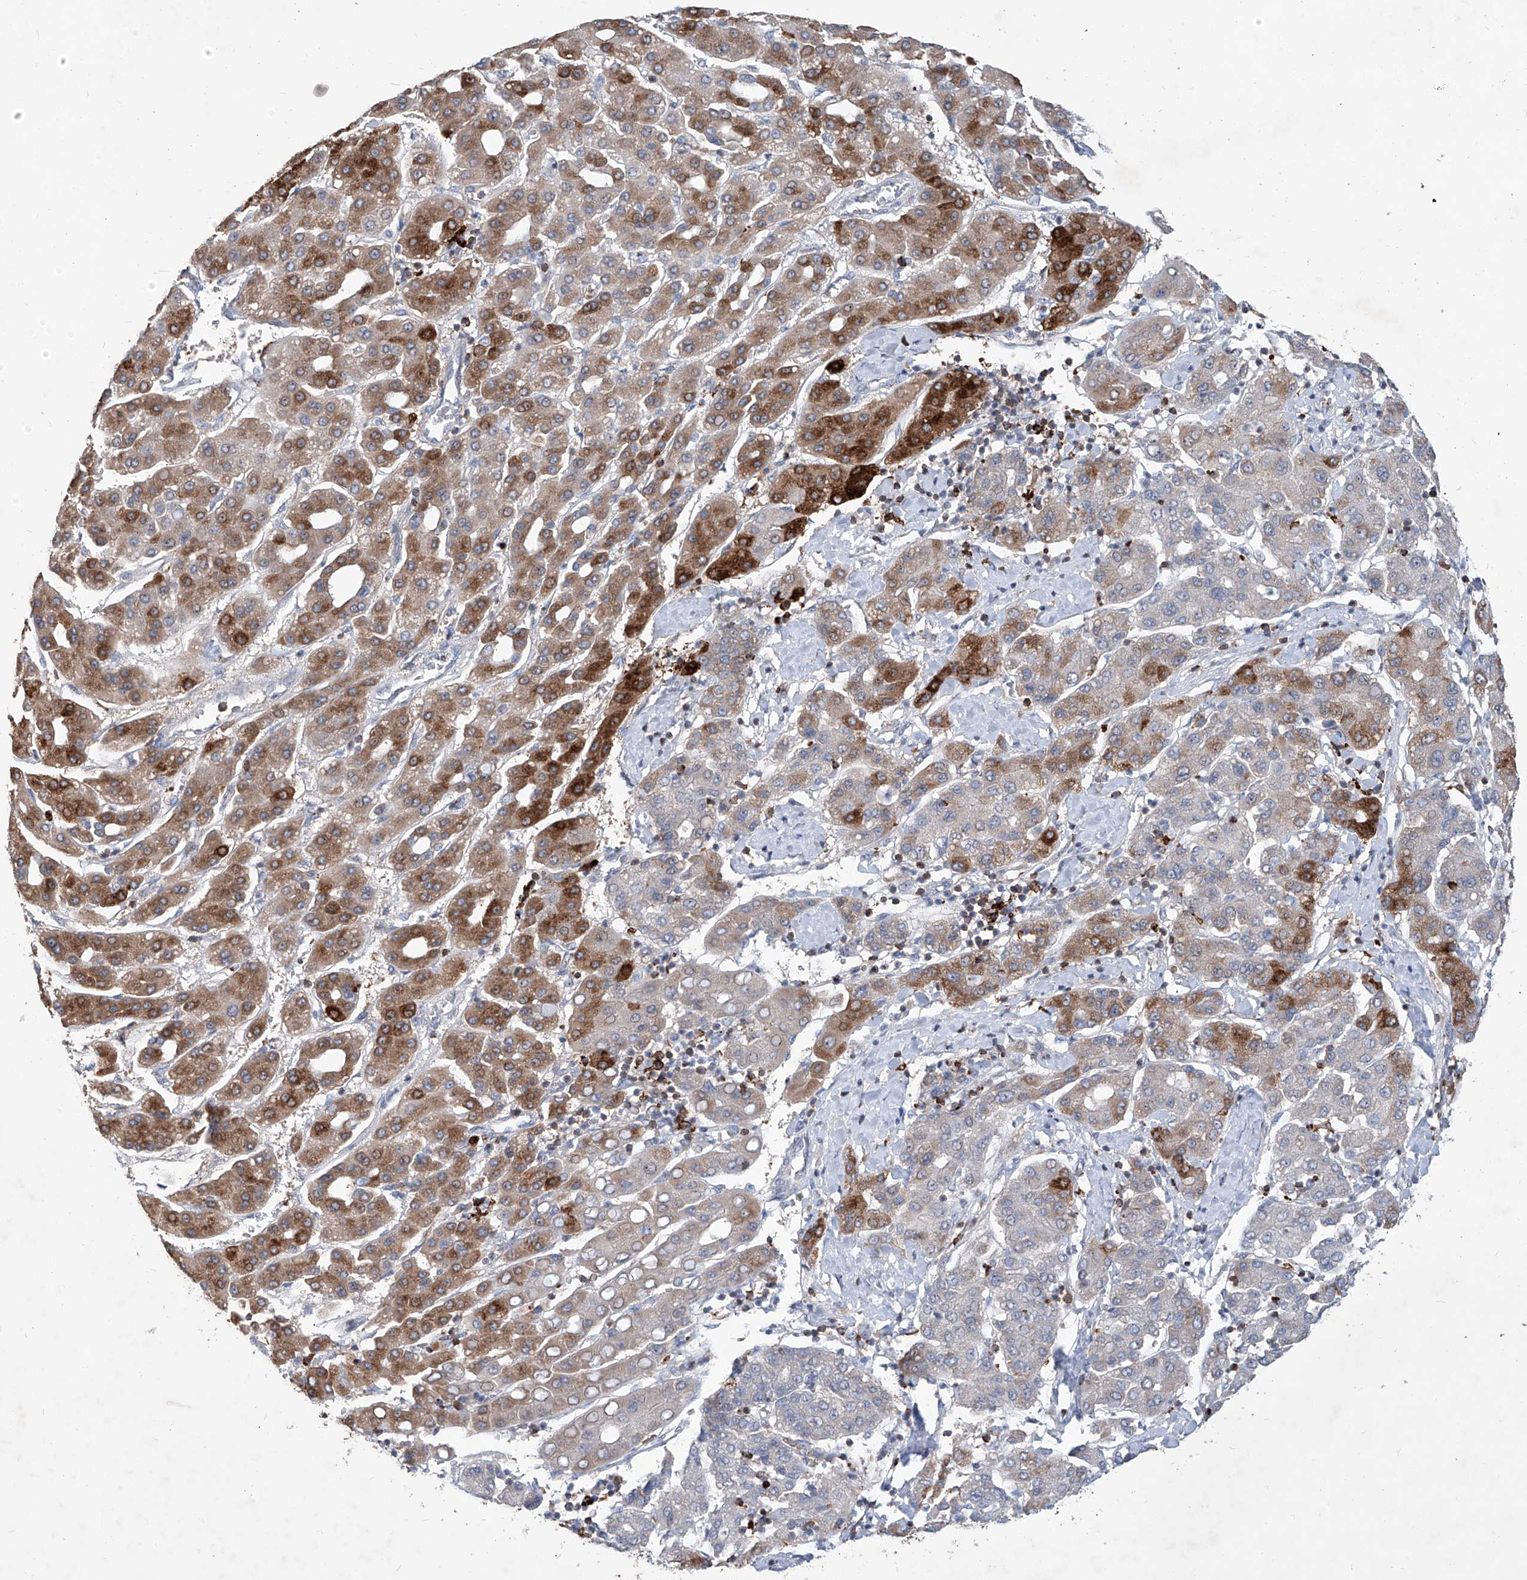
{"staining": {"intensity": "moderate", "quantity": ">75%", "location": "cytoplasmic/membranous"}, "tissue": "liver cancer", "cell_type": "Tumor cells", "image_type": "cancer", "snomed": [{"axis": "morphology", "description": "Carcinoma, Hepatocellular, NOS"}, {"axis": "topography", "description": "Liver"}], "caption": "A brown stain labels moderate cytoplasmic/membranous positivity of a protein in human liver cancer (hepatocellular carcinoma) tumor cells.", "gene": "ZBTB48", "patient": {"sex": "male", "age": 65}}